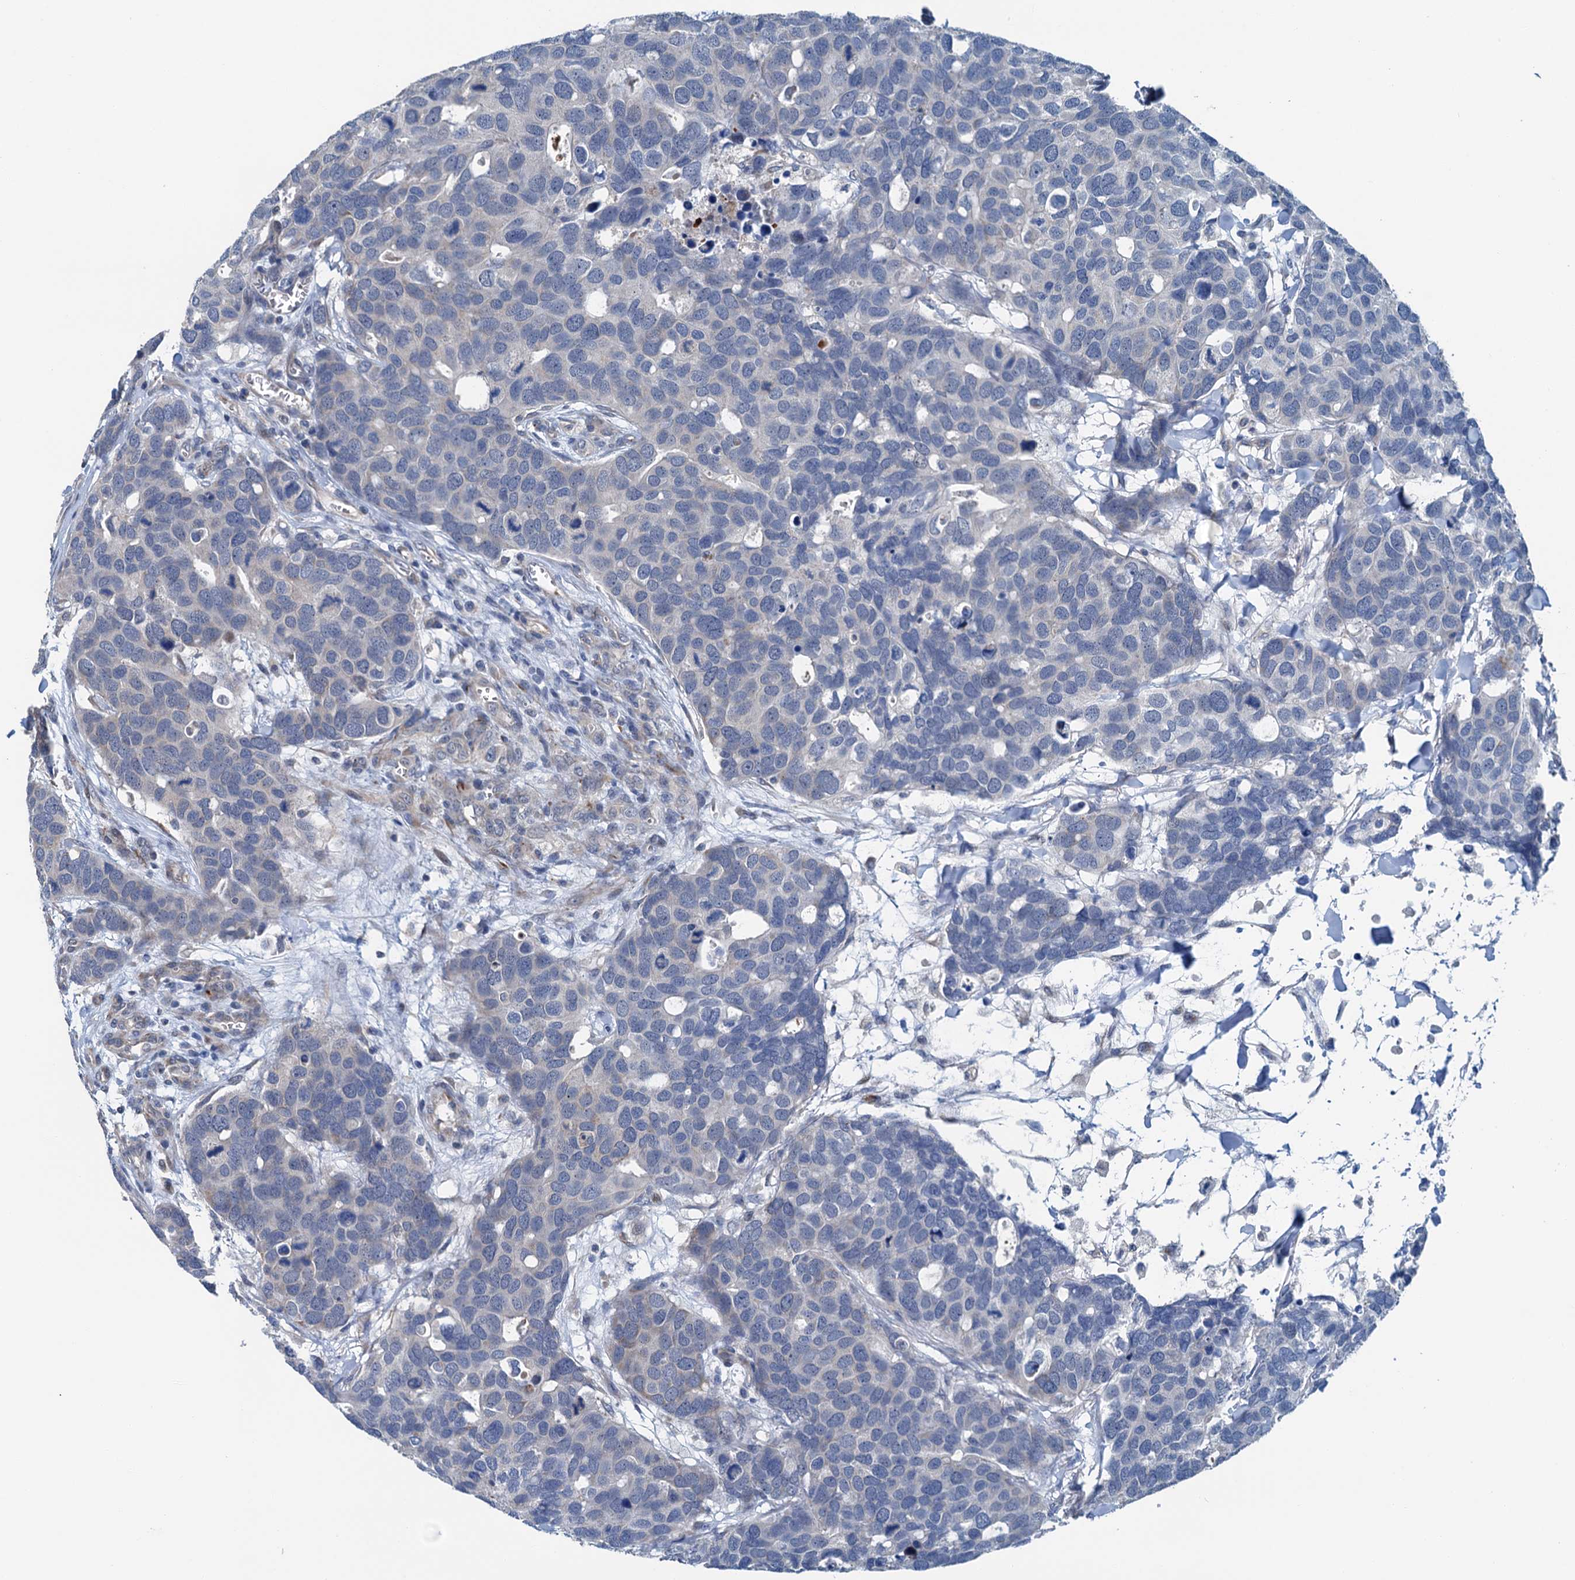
{"staining": {"intensity": "negative", "quantity": "none", "location": "none"}, "tissue": "breast cancer", "cell_type": "Tumor cells", "image_type": "cancer", "snomed": [{"axis": "morphology", "description": "Duct carcinoma"}, {"axis": "topography", "description": "Breast"}], "caption": "IHC photomicrograph of human breast cancer (intraductal carcinoma) stained for a protein (brown), which exhibits no positivity in tumor cells. Nuclei are stained in blue.", "gene": "ELAC1", "patient": {"sex": "female", "age": 83}}